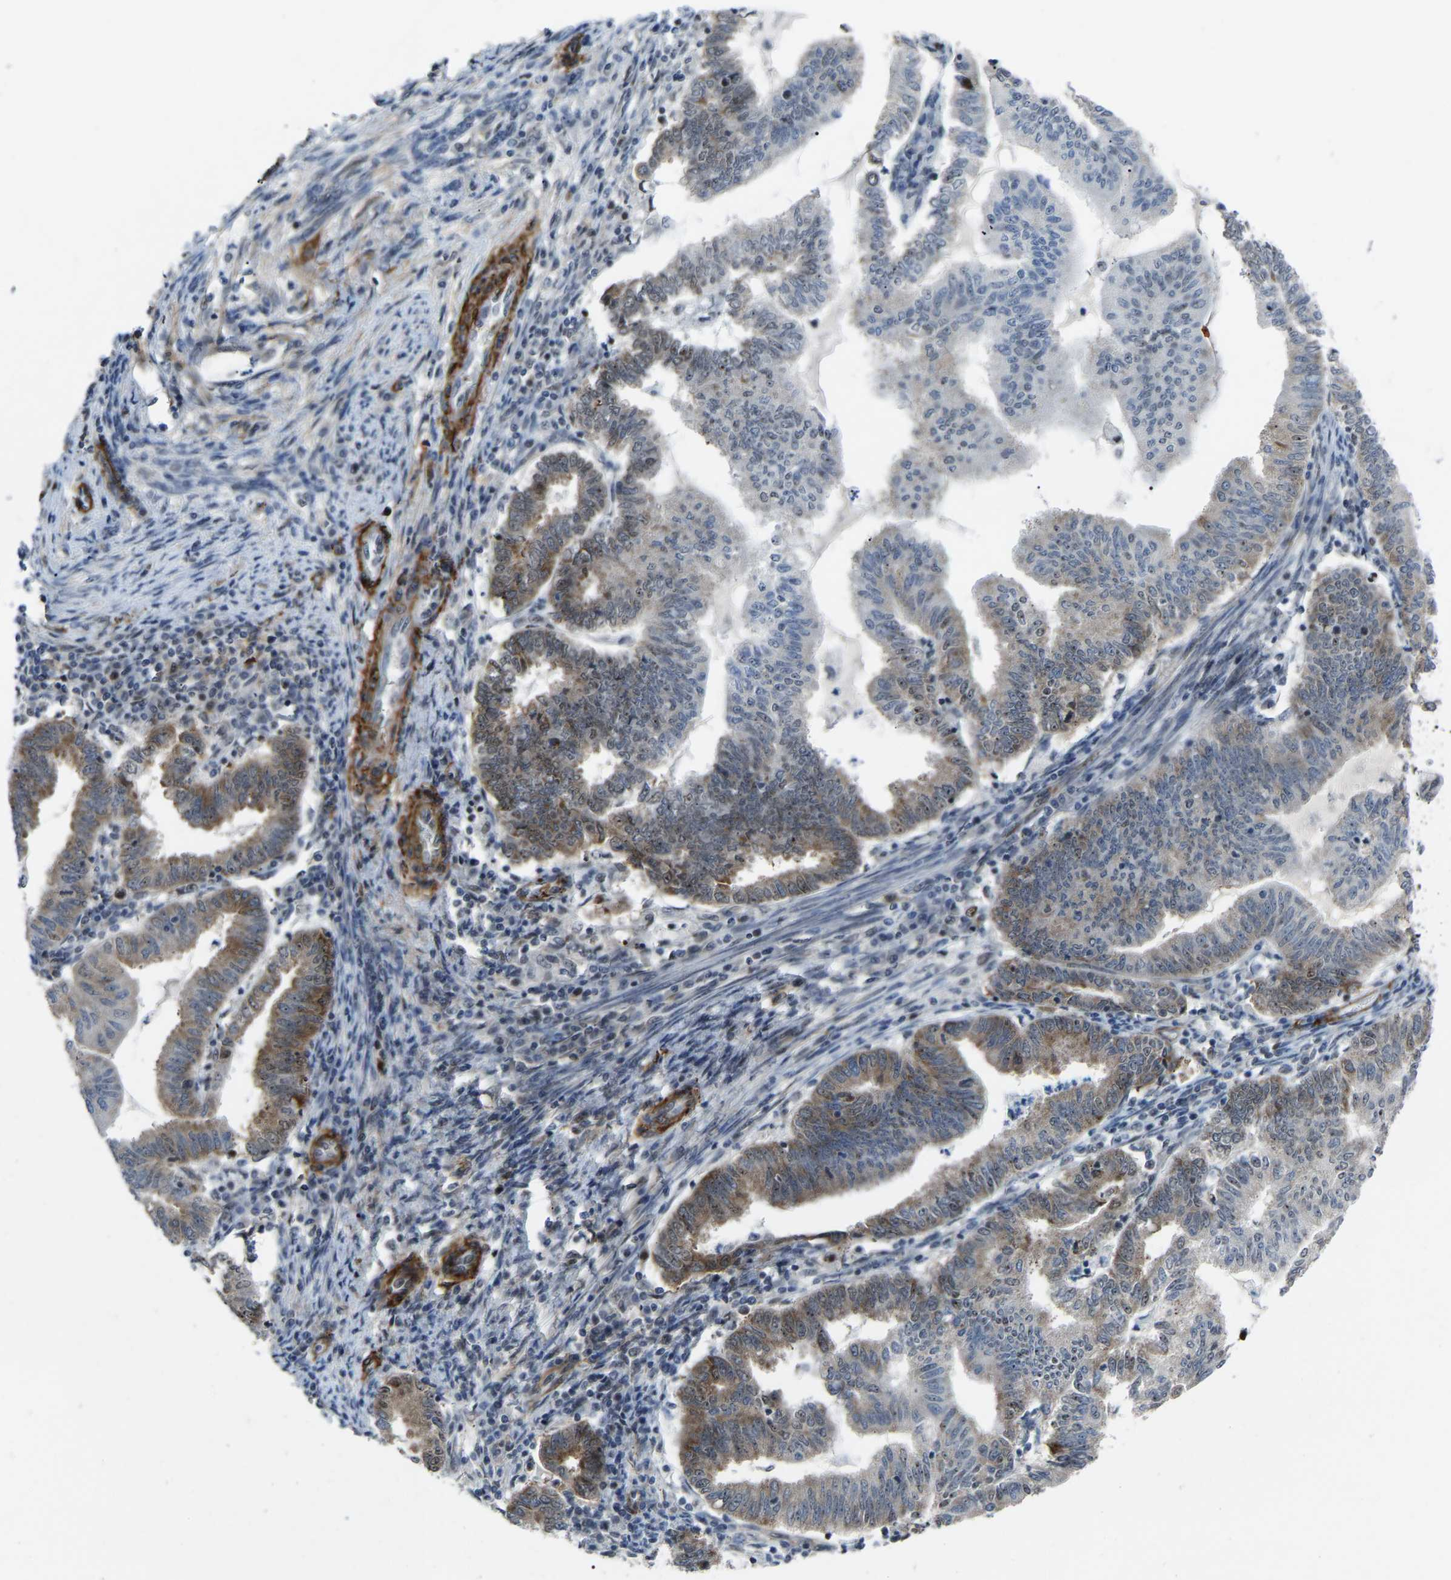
{"staining": {"intensity": "moderate", "quantity": "25%-75%", "location": "cytoplasmic/membranous"}, "tissue": "endometrial cancer", "cell_type": "Tumor cells", "image_type": "cancer", "snomed": [{"axis": "morphology", "description": "Polyp, NOS"}, {"axis": "morphology", "description": "Adenocarcinoma, NOS"}, {"axis": "morphology", "description": "Adenoma, NOS"}, {"axis": "topography", "description": "Endometrium"}], "caption": "The photomicrograph reveals a brown stain indicating the presence of a protein in the cytoplasmic/membranous of tumor cells in endometrial cancer.", "gene": "DDX5", "patient": {"sex": "female", "age": 79}}